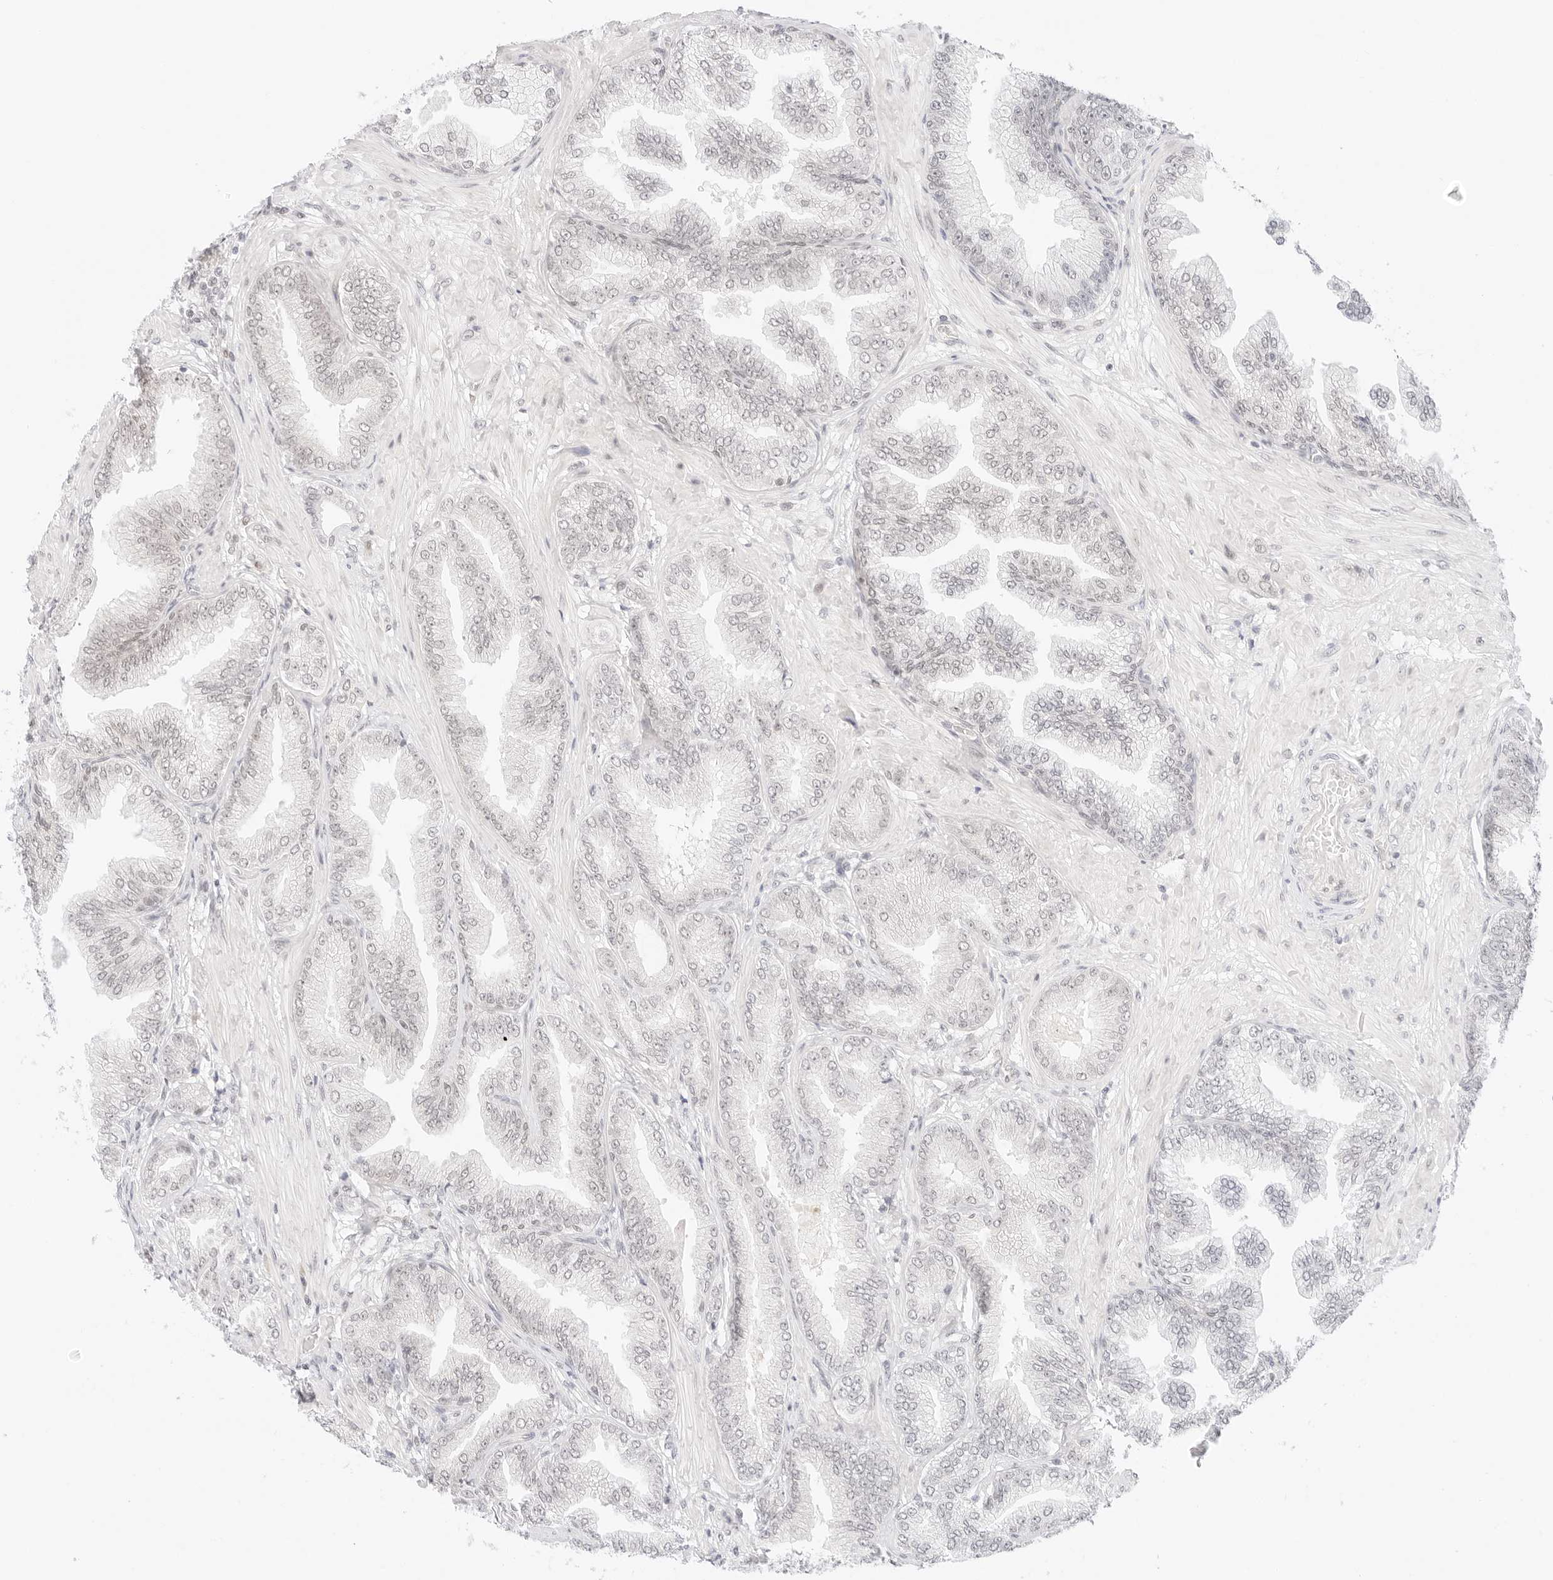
{"staining": {"intensity": "negative", "quantity": "none", "location": "none"}, "tissue": "prostate cancer", "cell_type": "Tumor cells", "image_type": "cancer", "snomed": [{"axis": "morphology", "description": "Adenocarcinoma, Low grade"}, {"axis": "topography", "description": "Prostate"}], "caption": "This is an immunohistochemistry micrograph of prostate adenocarcinoma (low-grade). There is no positivity in tumor cells.", "gene": "POLR3C", "patient": {"sex": "male", "age": 63}}